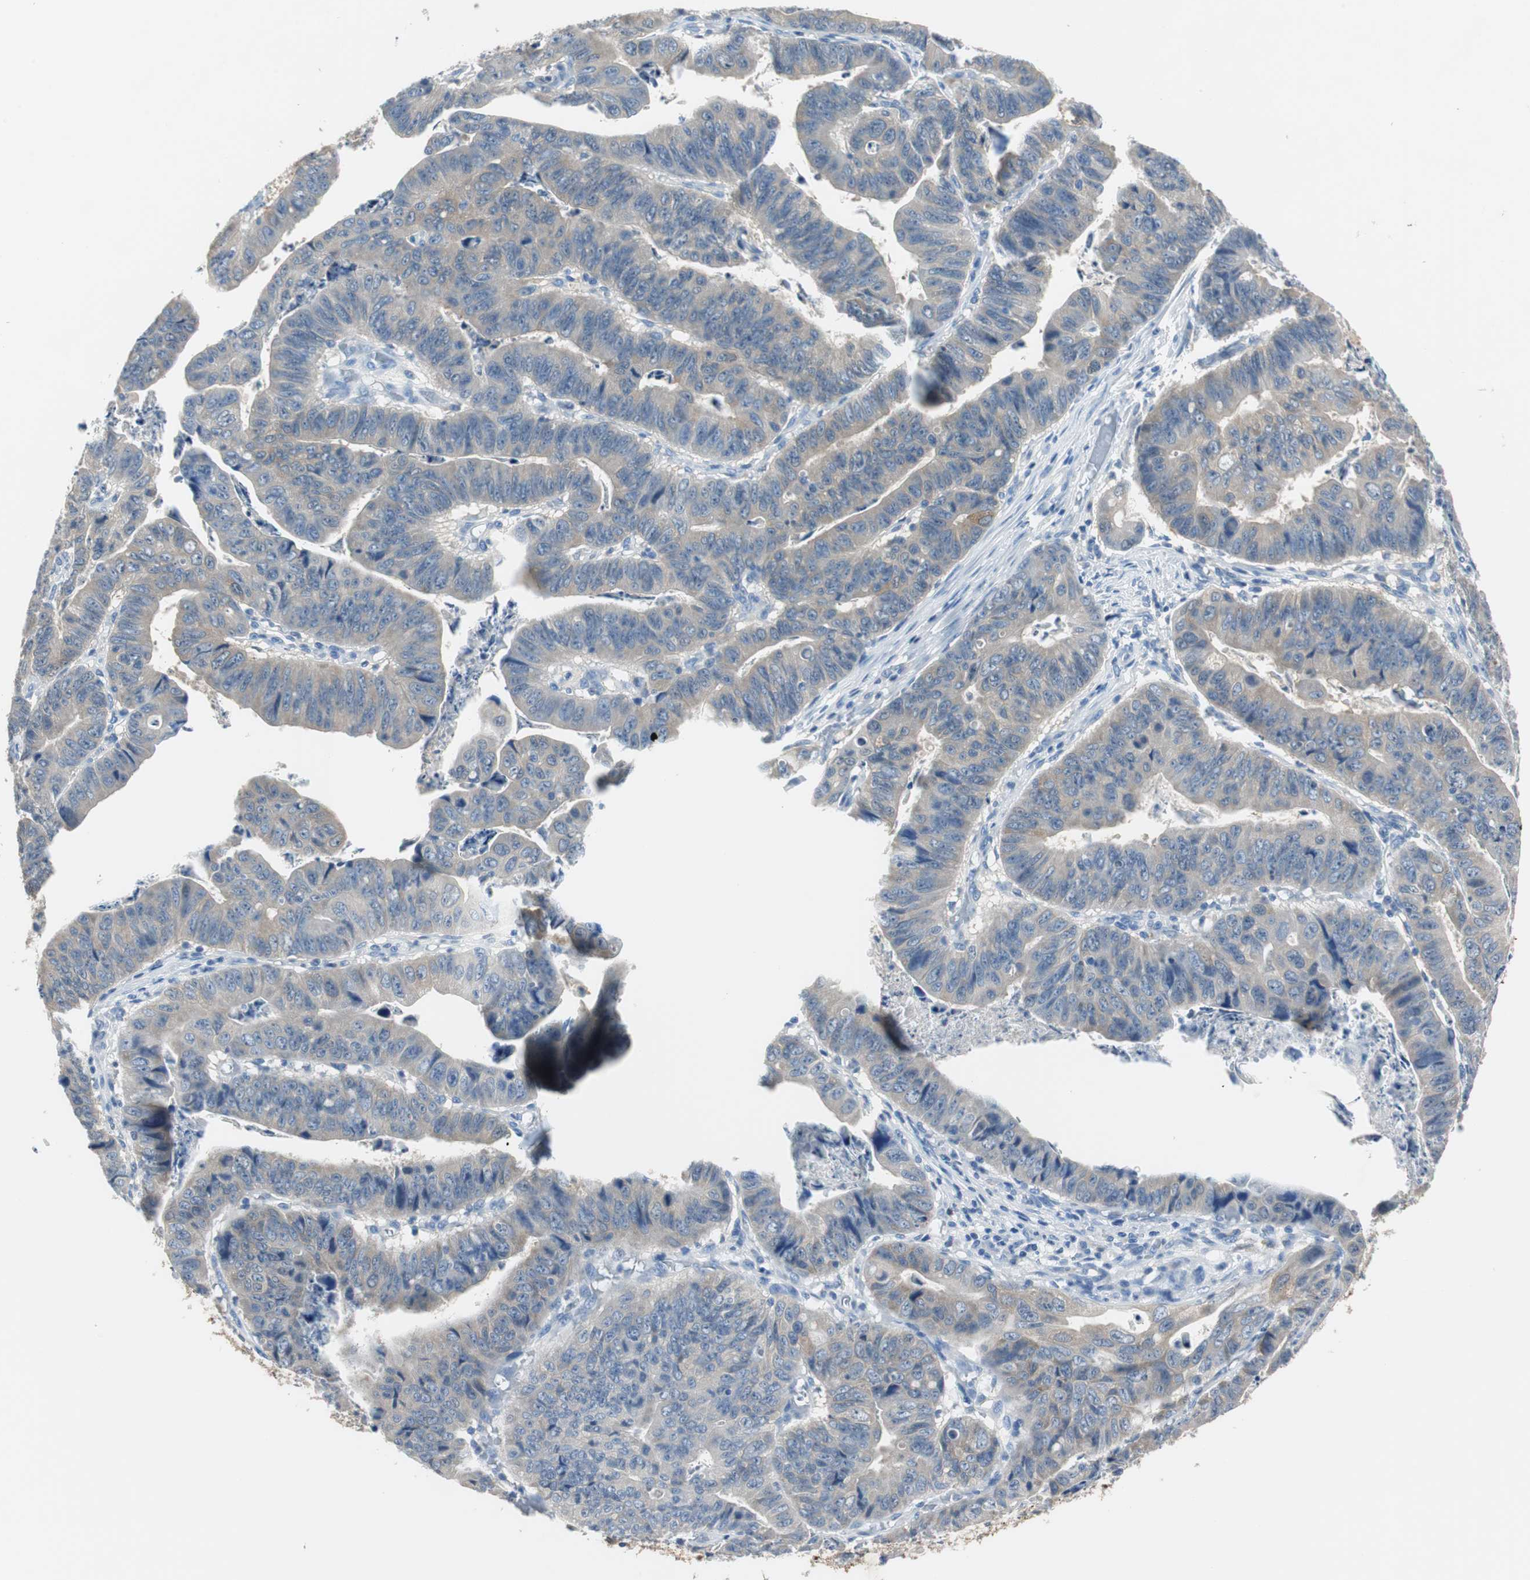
{"staining": {"intensity": "weak", "quantity": ">75%", "location": "cytoplasmic/membranous"}, "tissue": "stomach cancer", "cell_type": "Tumor cells", "image_type": "cancer", "snomed": [{"axis": "morphology", "description": "Adenocarcinoma, NOS"}, {"axis": "topography", "description": "Stomach, lower"}], "caption": "An immunohistochemistry (IHC) image of tumor tissue is shown. Protein staining in brown highlights weak cytoplasmic/membranous positivity in stomach cancer within tumor cells. The staining was performed using DAB (3,3'-diaminobenzidine) to visualize the protein expression in brown, while the nuclei were stained in blue with hematoxylin (Magnification: 20x).", "gene": "FBP1", "patient": {"sex": "male", "age": 77}}